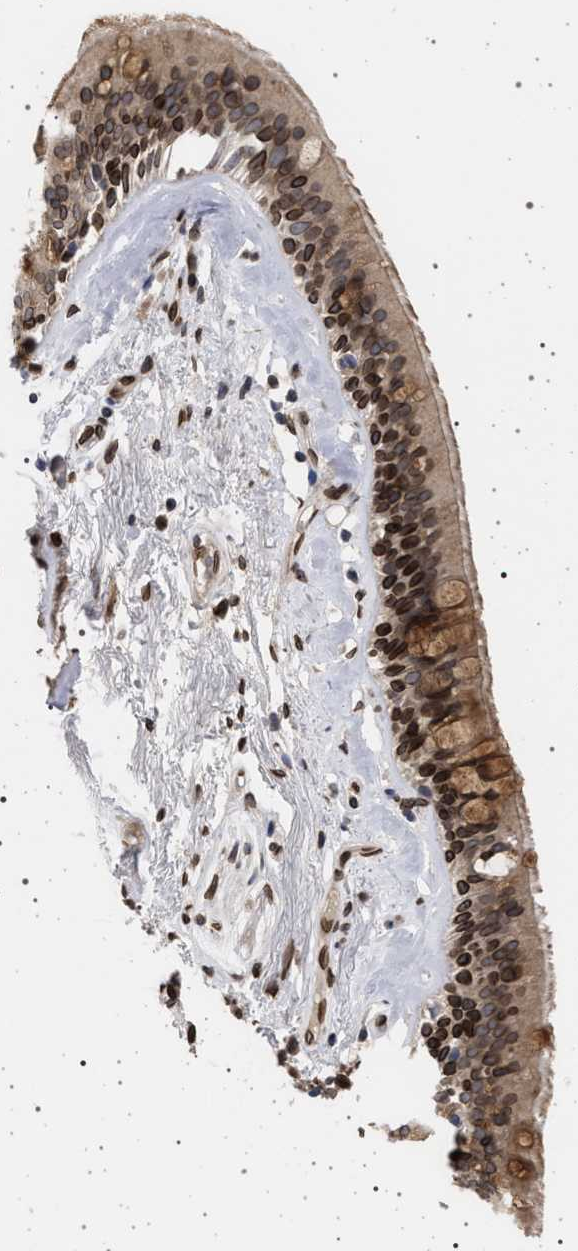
{"staining": {"intensity": "strong", "quantity": ">75%", "location": "cytoplasmic/membranous,nuclear"}, "tissue": "bronchus", "cell_type": "Respiratory epithelial cells", "image_type": "normal", "snomed": [{"axis": "morphology", "description": "Normal tissue, NOS"}, {"axis": "topography", "description": "Cartilage tissue"}], "caption": "Approximately >75% of respiratory epithelial cells in unremarkable human bronchus reveal strong cytoplasmic/membranous,nuclear protein staining as visualized by brown immunohistochemical staining.", "gene": "ING2", "patient": {"sex": "female", "age": 63}}